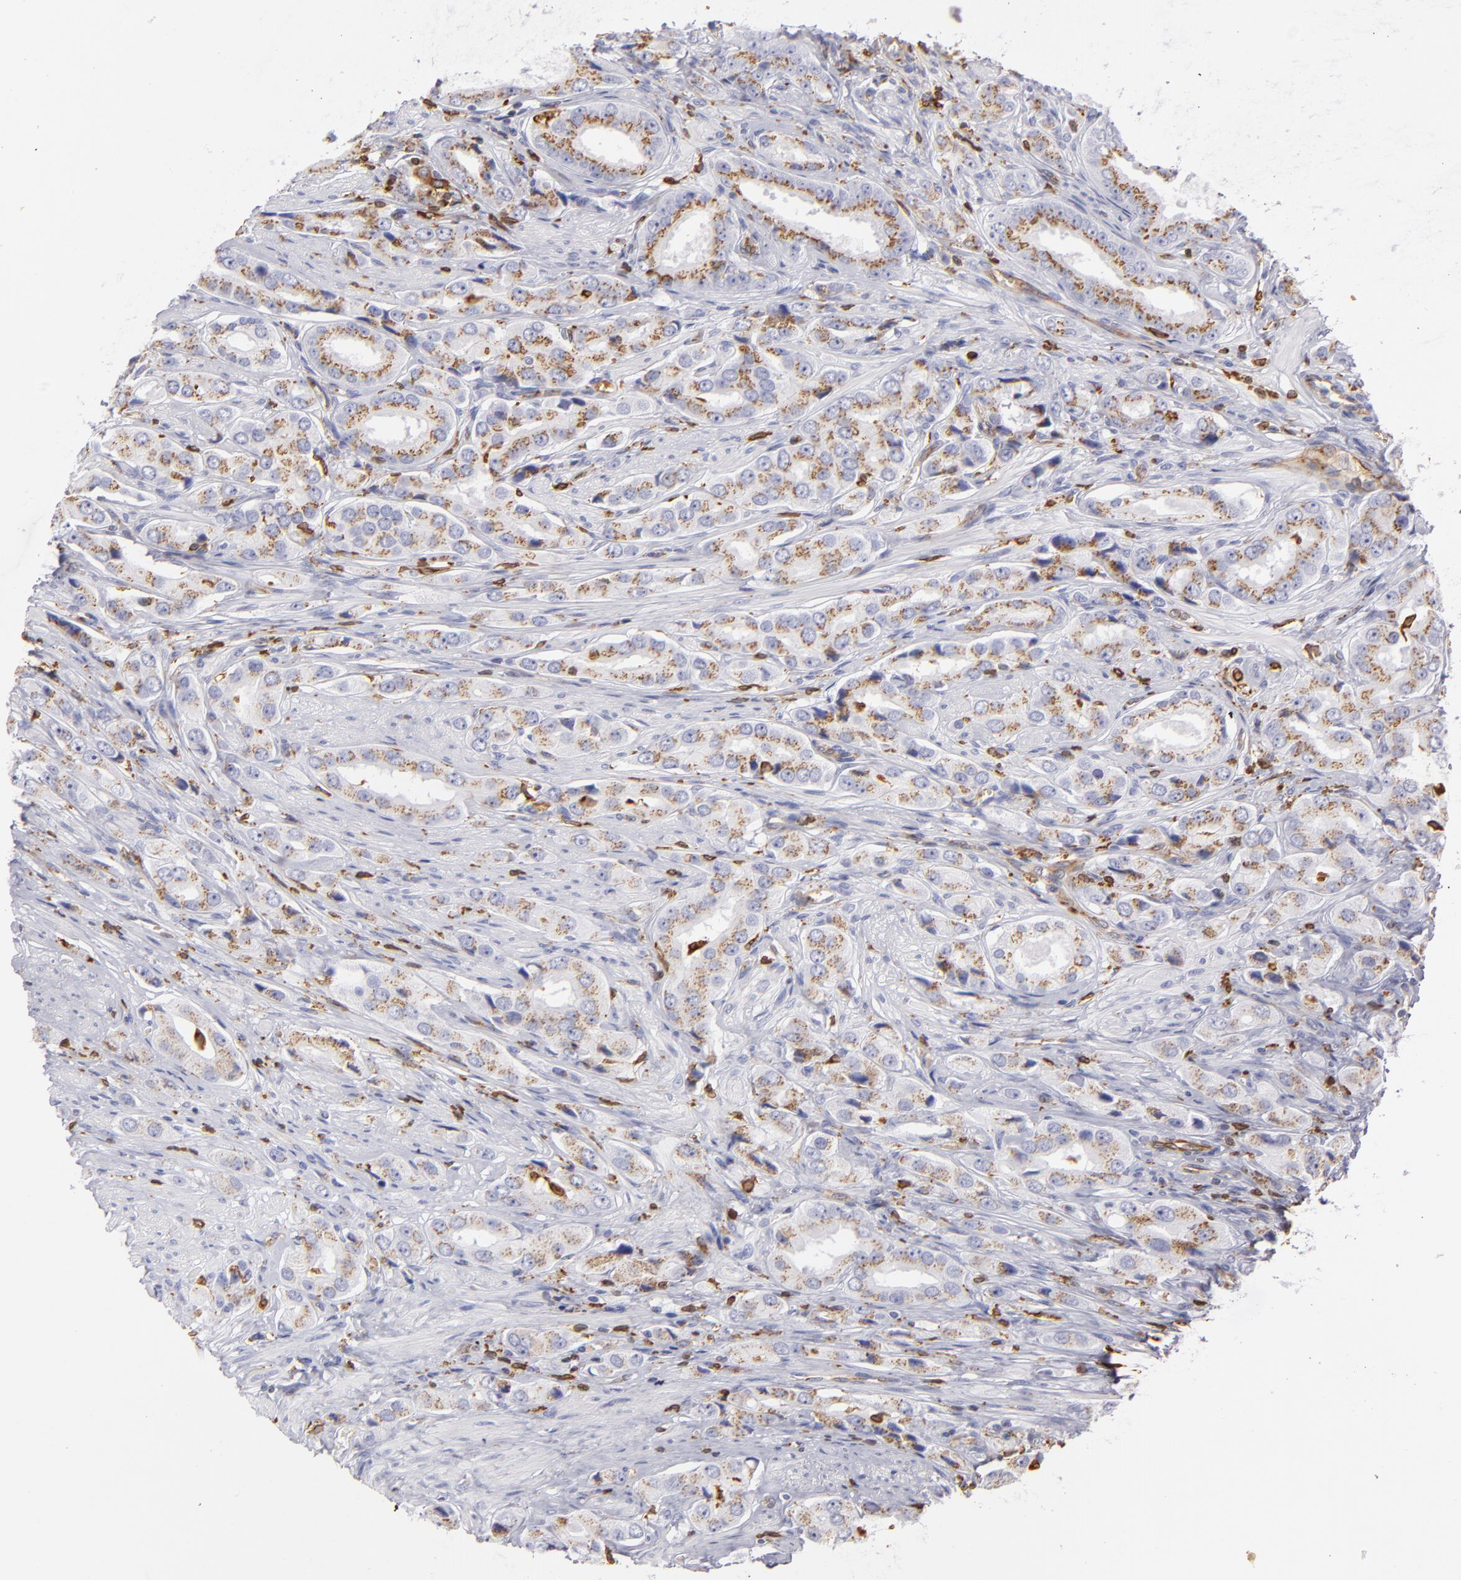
{"staining": {"intensity": "moderate", "quantity": "25%-75%", "location": "cytoplasmic/membranous"}, "tissue": "prostate cancer", "cell_type": "Tumor cells", "image_type": "cancer", "snomed": [{"axis": "morphology", "description": "Adenocarcinoma, Medium grade"}, {"axis": "topography", "description": "Prostate"}], "caption": "IHC (DAB (3,3'-diaminobenzidine)) staining of adenocarcinoma (medium-grade) (prostate) exhibits moderate cytoplasmic/membranous protein positivity in about 25%-75% of tumor cells.", "gene": "CD74", "patient": {"sex": "male", "age": 53}}